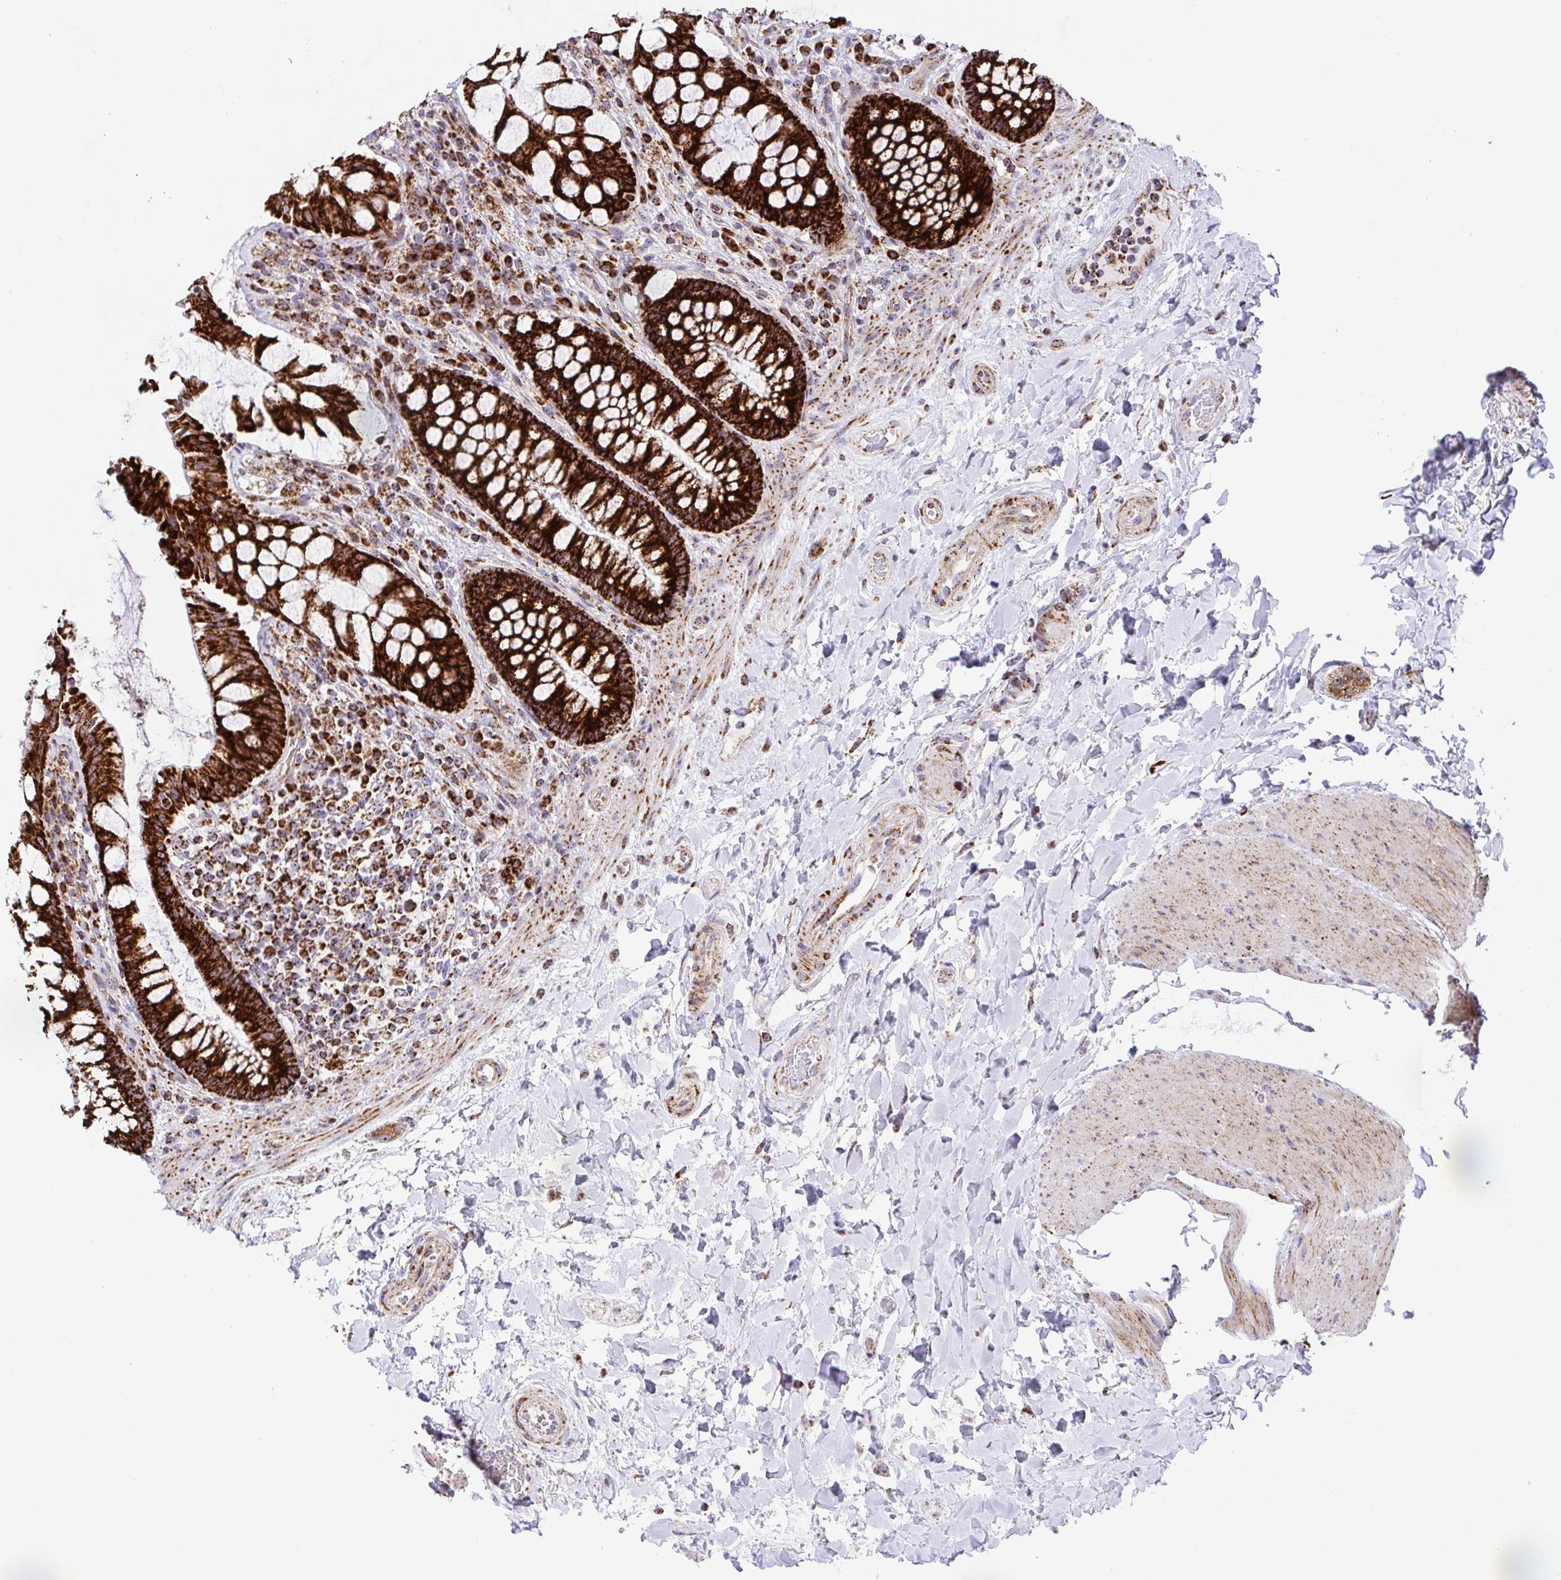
{"staining": {"intensity": "strong", "quantity": ">75%", "location": "cytoplasmic/membranous"}, "tissue": "rectum", "cell_type": "Glandular cells", "image_type": "normal", "snomed": [{"axis": "morphology", "description": "Normal tissue, NOS"}, {"axis": "topography", "description": "Rectum"}], "caption": "Immunohistochemical staining of benign human rectum reveals strong cytoplasmic/membranous protein expression in about >75% of glandular cells.", "gene": "ATP5MJ", "patient": {"sex": "female", "age": 58}}